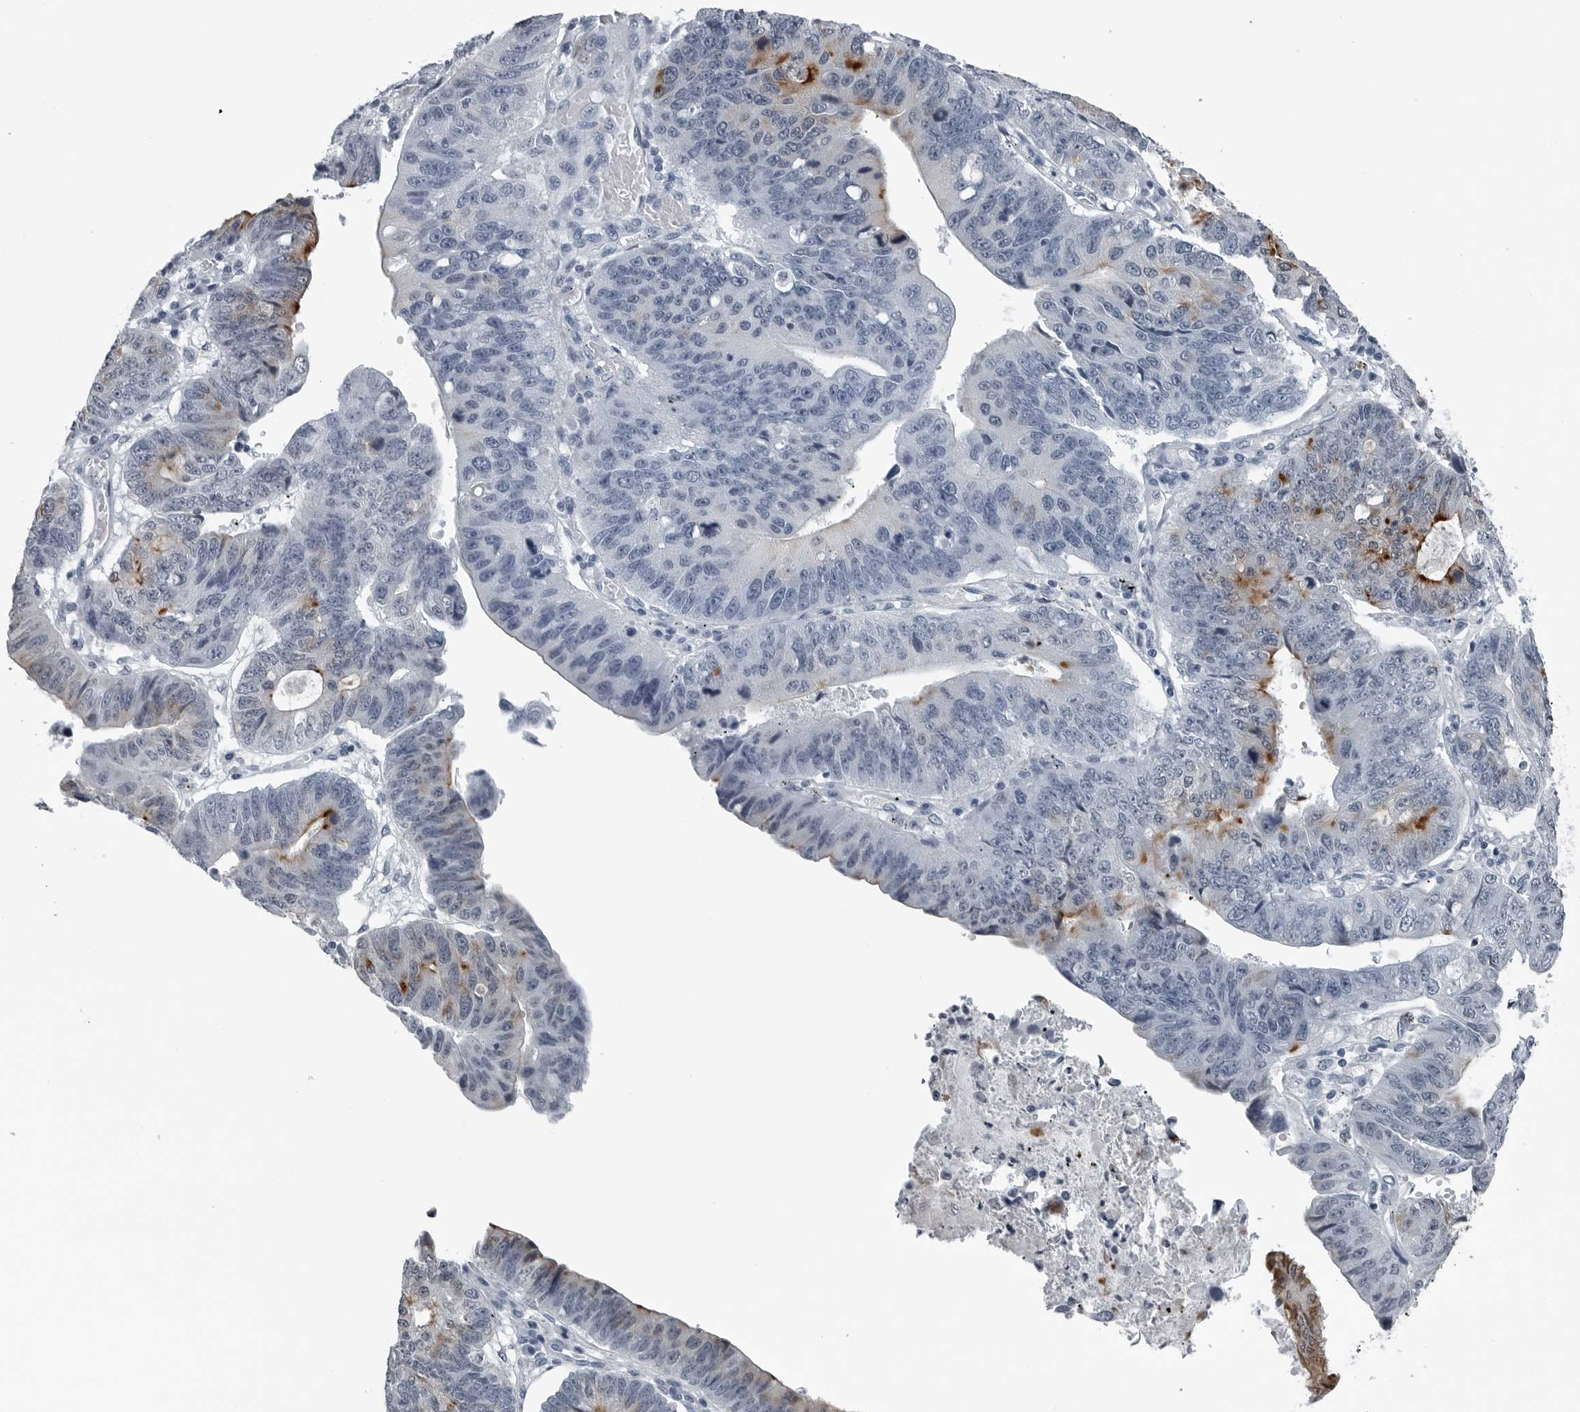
{"staining": {"intensity": "strong", "quantity": "<25%", "location": "cytoplasmic/membranous"}, "tissue": "stomach cancer", "cell_type": "Tumor cells", "image_type": "cancer", "snomed": [{"axis": "morphology", "description": "Adenocarcinoma, NOS"}, {"axis": "topography", "description": "Stomach"}], "caption": "This image shows adenocarcinoma (stomach) stained with immunohistochemistry to label a protein in brown. The cytoplasmic/membranous of tumor cells show strong positivity for the protein. Nuclei are counter-stained blue.", "gene": "SPINK1", "patient": {"sex": "male", "age": 59}}